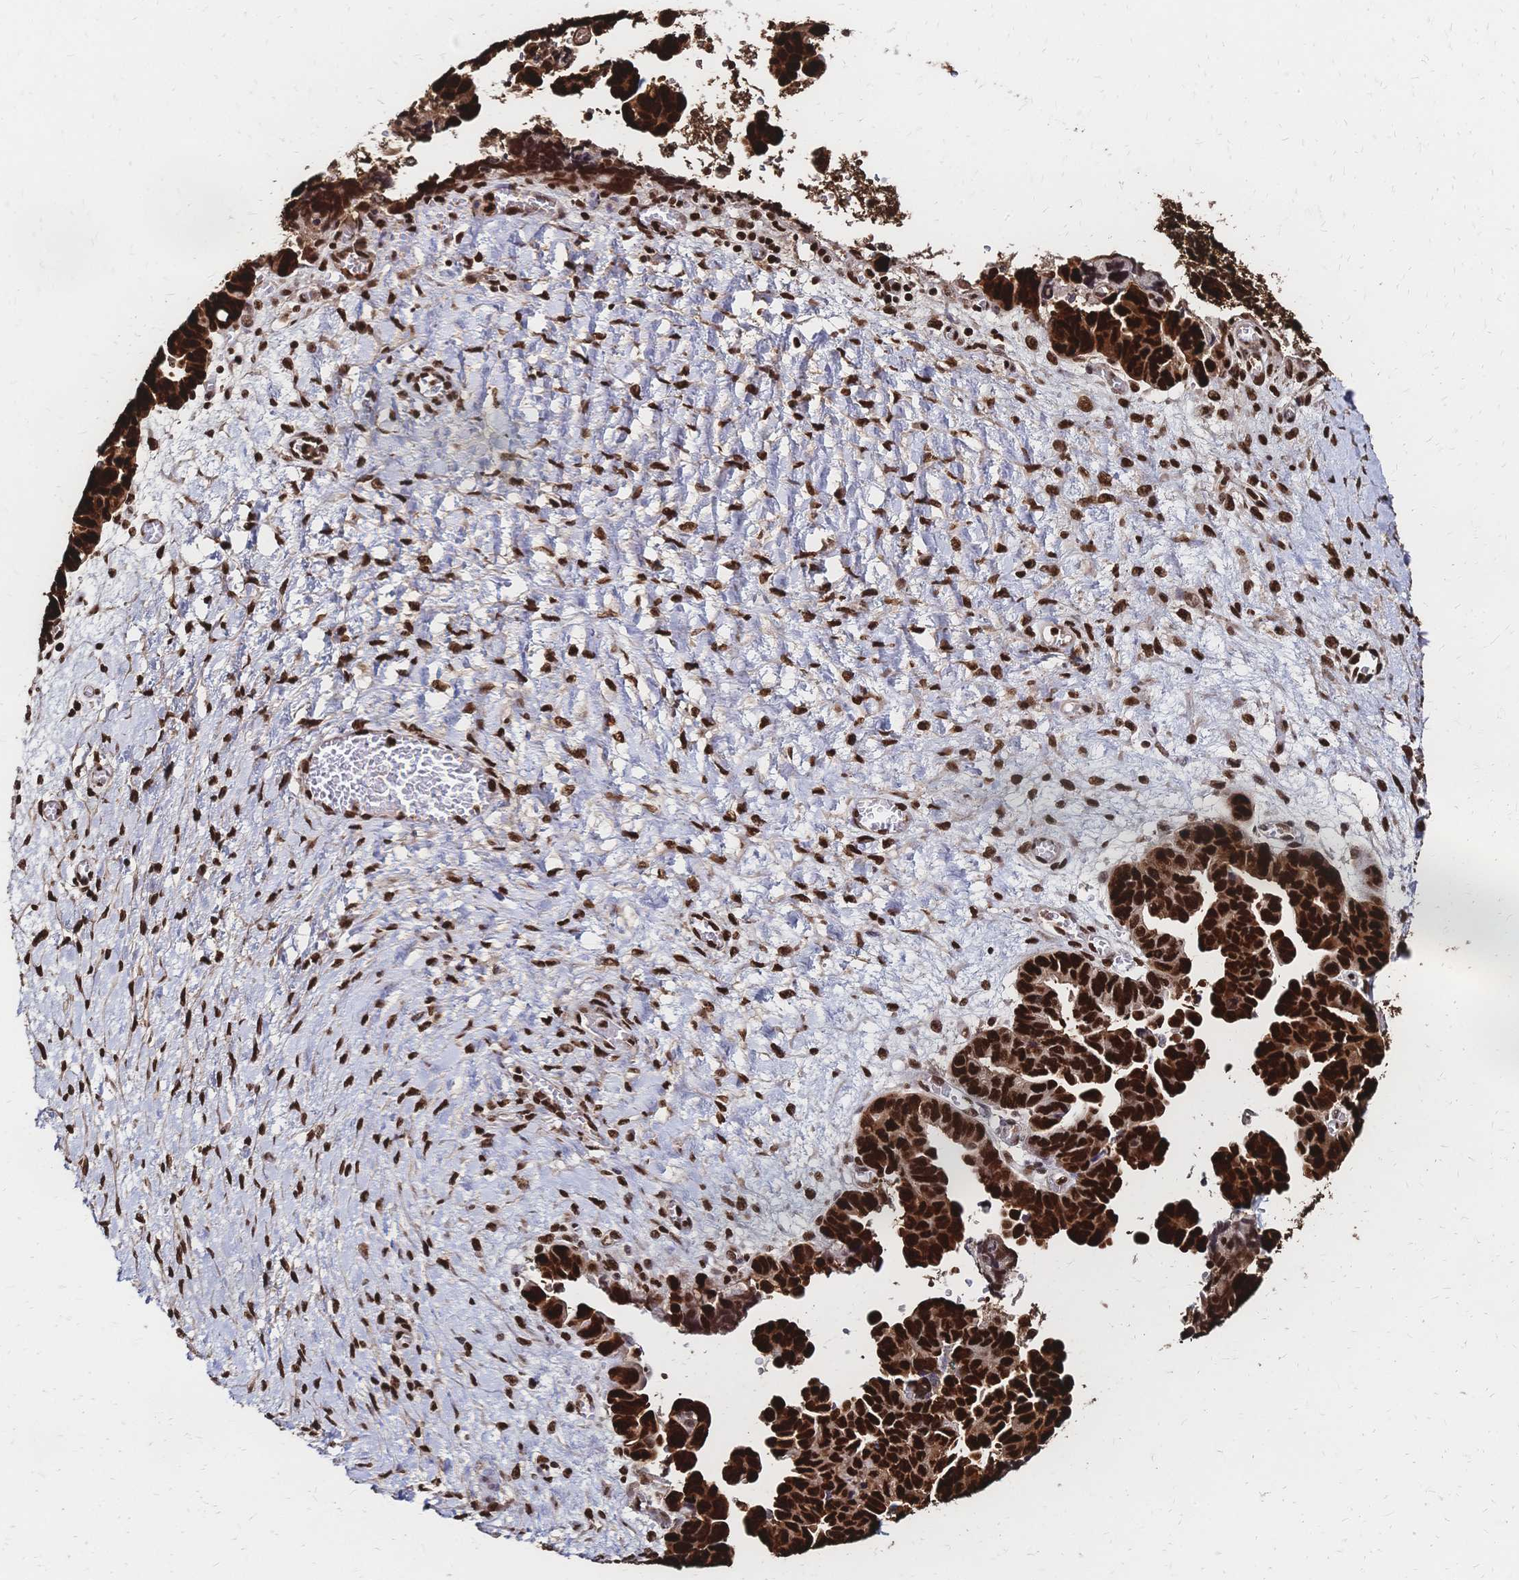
{"staining": {"intensity": "strong", "quantity": ">75%", "location": "nuclear"}, "tissue": "ovarian cancer", "cell_type": "Tumor cells", "image_type": "cancer", "snomed": [{"axis": "morphology", "description": "Cystadenocarcinoma, serous, NOS"}, {"axis": "topography", "description": "Ovary"}], "caption": "Immunohistochemistry photomicrograph of neoplastic tissue: human ovarian cancer stained using immunohistochemistry (IHC) exhibits high levels of strong protein expression localized specifically in the nuclear of tumor cells, appearing as a nuclear brown color.", "gene": "HDGF", "patient": {"sex": "female", "age": 64}}